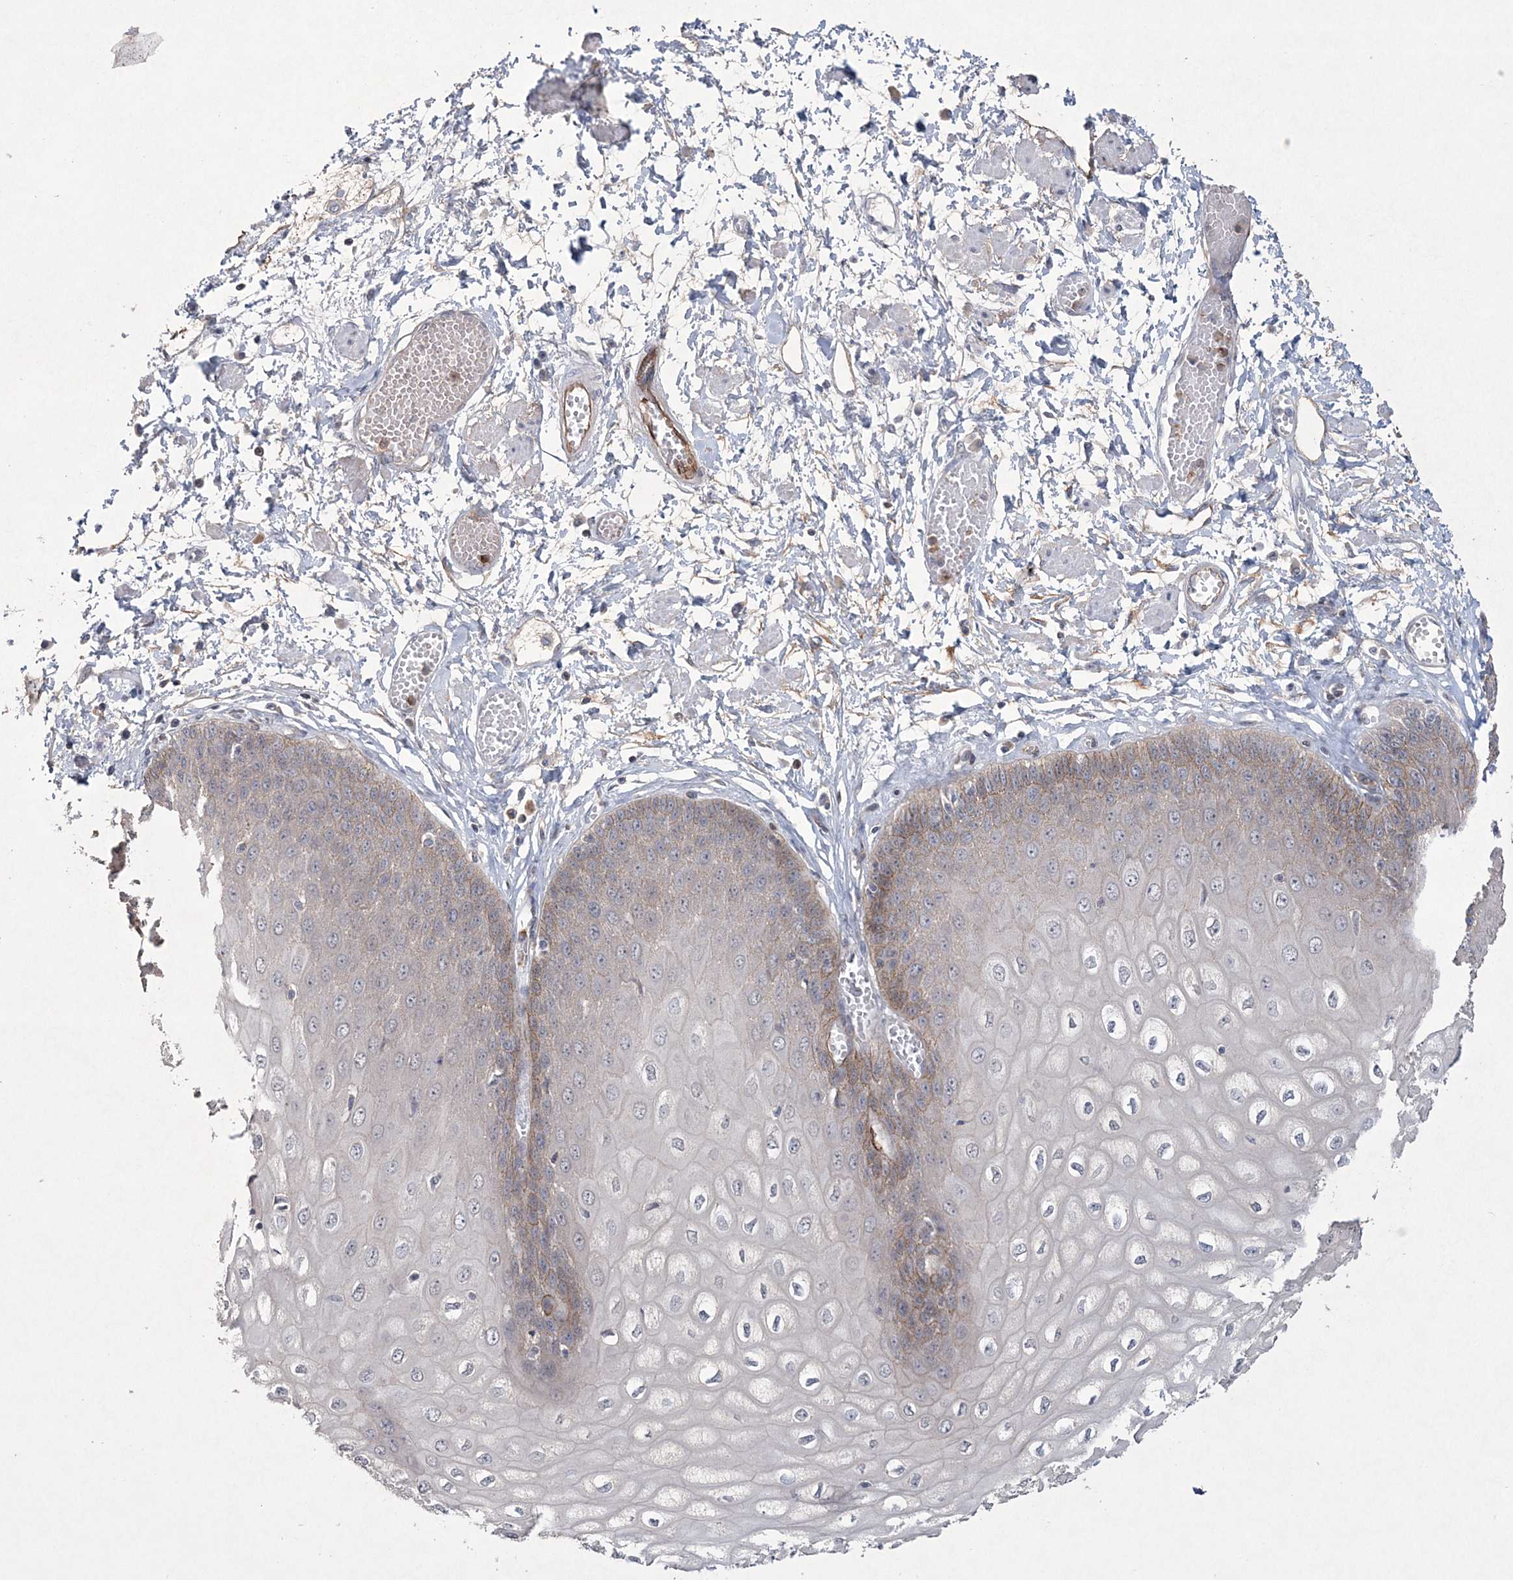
{"staining": {"intensity": "moderate", "quantity": "25%-75%", "location": "cytoplasmic/membranous"}, "tissue": "esophagus", "cell_type": "Squamous epithelial cells", "image_type": "normal", "snomed": [{"axis": "morphology", "description": "Normal tissue, NOS"}, {"axis": "topography", "description": "Esophagus"}], "caption": "Immunohistochemical staining of unremarkable esophagus exhibits moderate cytoplasmic/membranous protein staining in approximately 25%-75% of squamous epithelial cells. The staining was performed using DAB to visualize the protein expression in brown, while the nuclei were stained in blue with hematoxylin (Magnification: 20x).", "gene": "DPCD", "patient": {"sex": "male", "age": 60}}